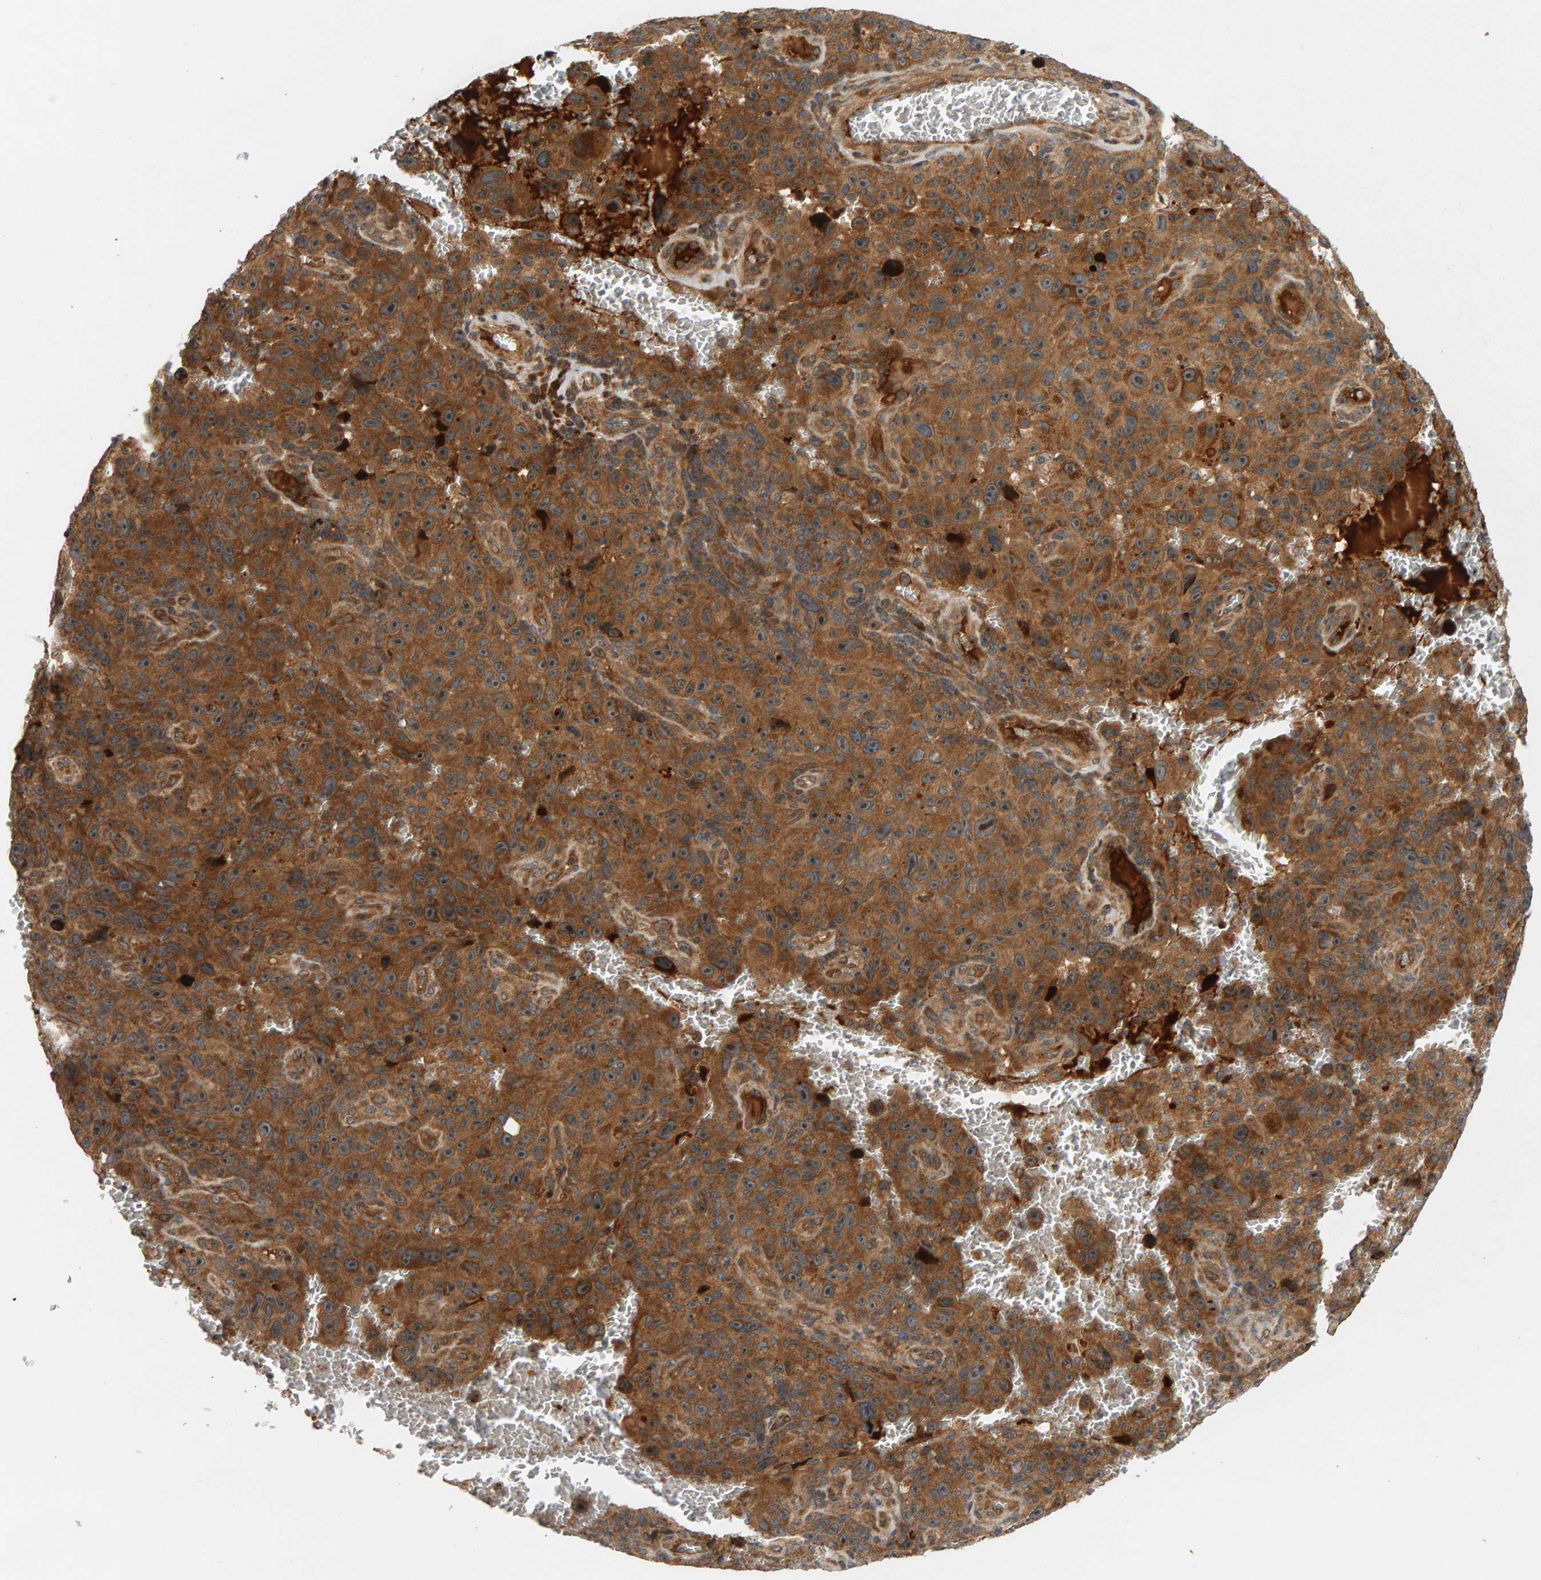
{"staining": {"intensity": "strong", "quantity": ">75%", "location": "cytoplasmic/membranous"}, "tissue": "melanoma", "cell_type": "Tumor cells", "image_type": "cancer", "snomed": [{"axis": "morphology", "description": "Malignant melanoma, NOS"}, {"axis": "topography", "description": "Skin"}], "caption": "Malignant melanoma stained with a brown dye displays strong cytoplasmic/membranous positive positivity in approximately >75% of tumor cells.", "gene": "BAHCC1", "patient": {"sex": "female", "age": 82}}